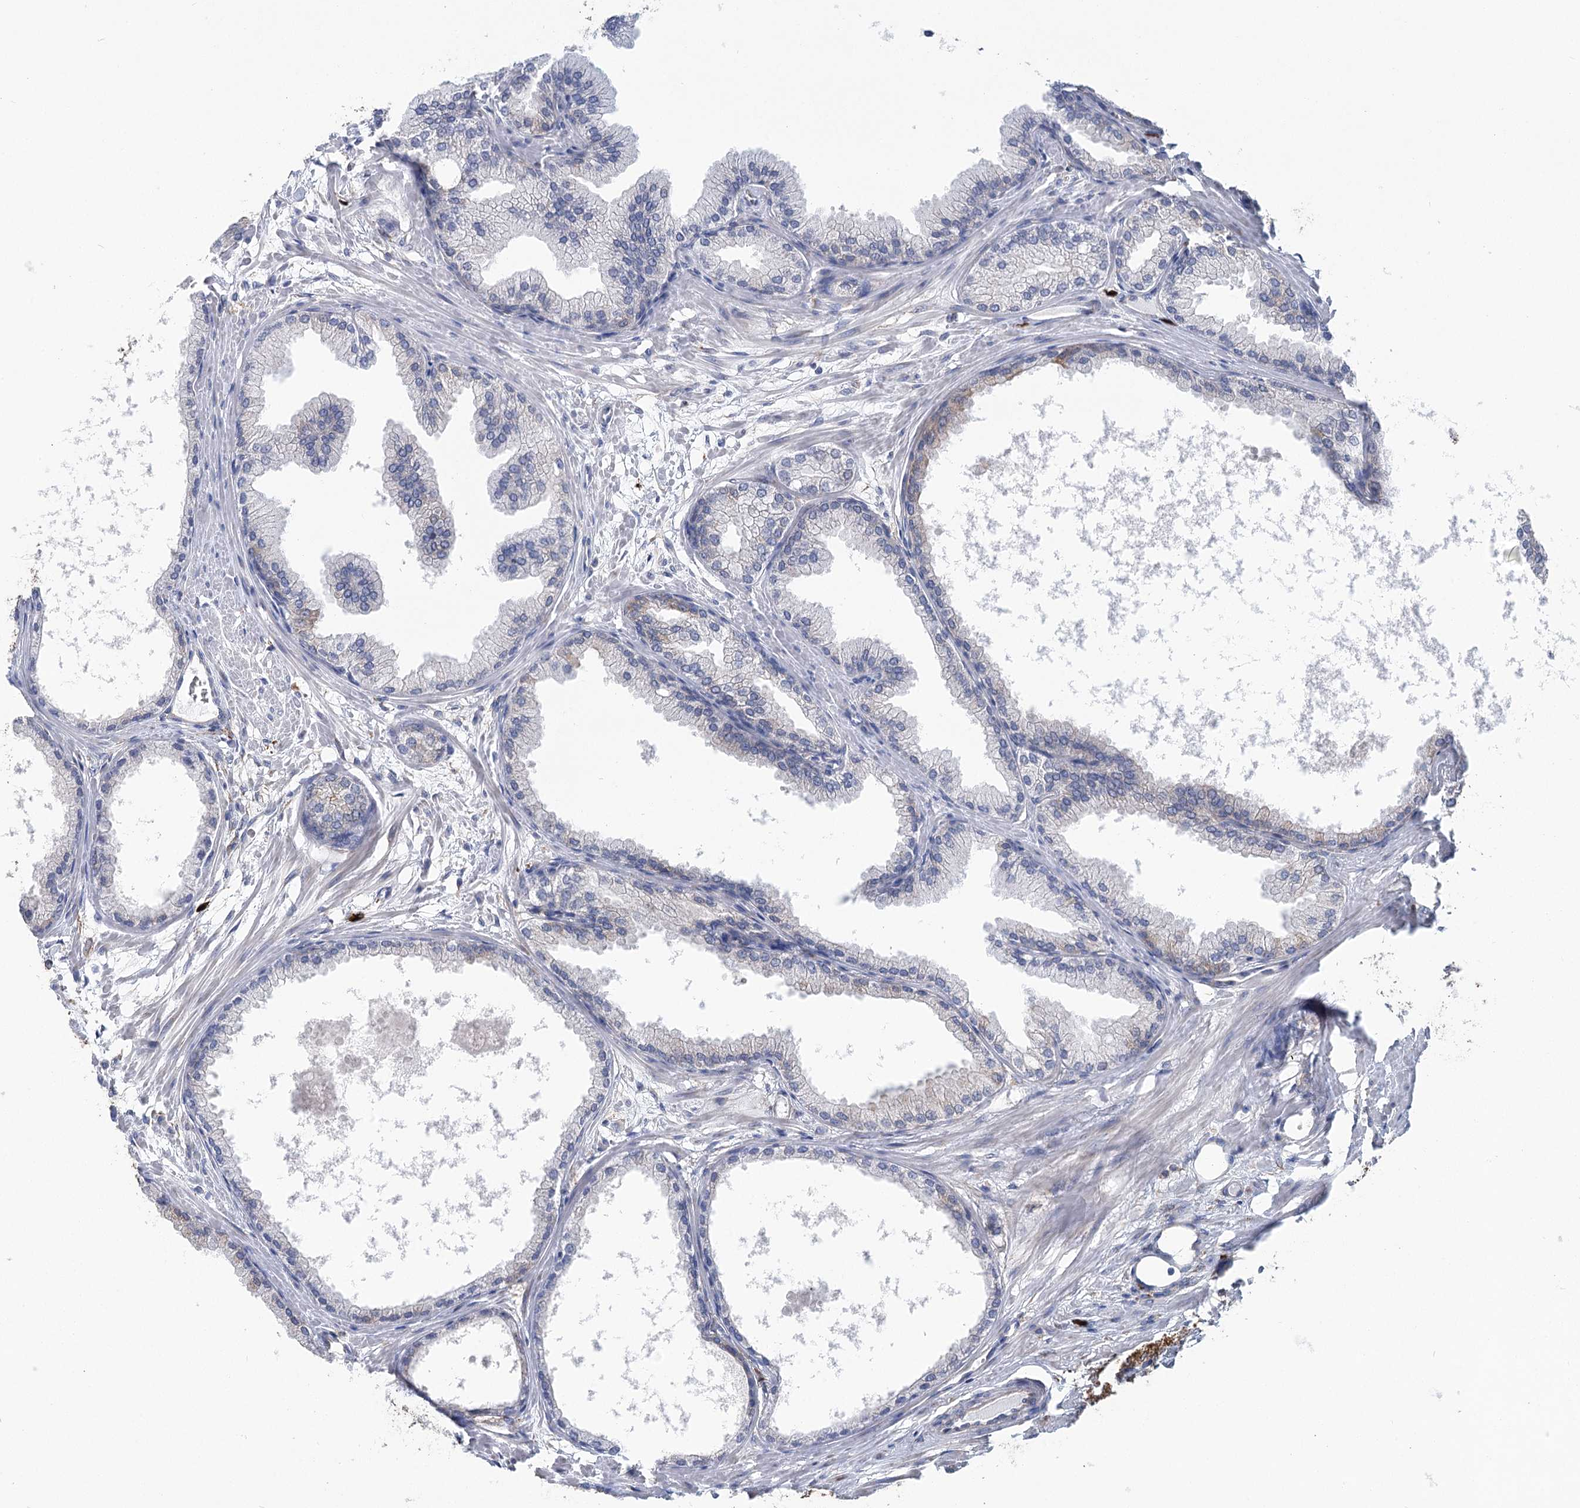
{"staining": {"intensity": "moderate", "quantity": "<25%", "location": "cytoplasmic/membranous"}, "tissue": "prostate cancer", "cell_type": "Tumor cells", "image_type": "cancer", "snomed": [{"axis": "morphology", "description": "Adenocarcinoma, Low grade"}, {"axis": "topography", "description": "Prostate"}], "caption": "A brown stain highlights moderate cytoplasmic/membranous positivity of a protein in prostate adenocarcinoma (low-grade) tumor cells. (Brightfield microscopy of DAB IHC at high magnification).", "gene": "METTL24", "patient": {"sex": "male", "age": 63}}